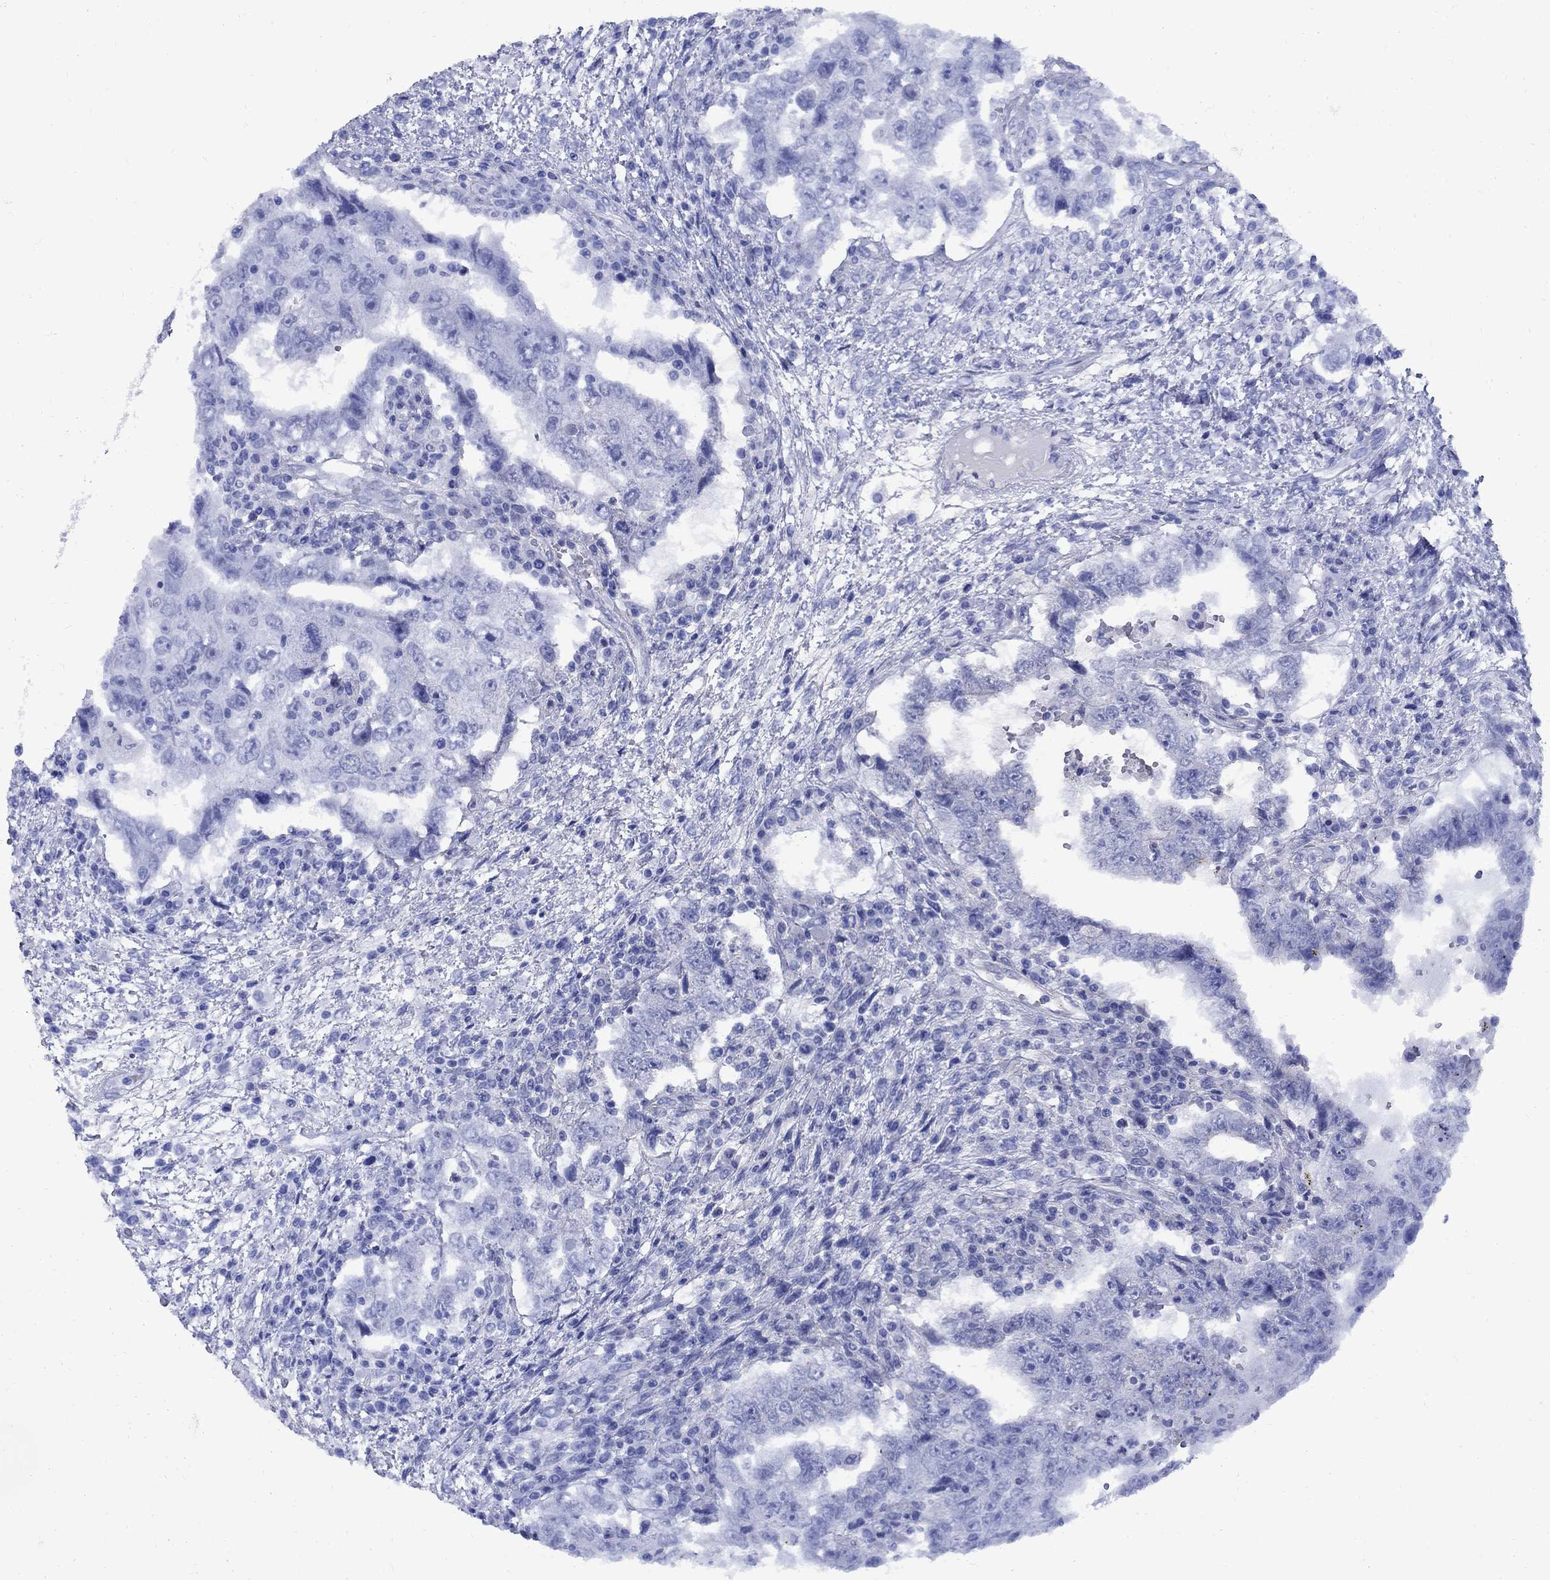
{"staining": {"intensity": "negative", "quantity": "none", "location": "none"}, "tissue": "testis cancer", "cell_type": "Tumor cells", "image_type": "cancer", "snomed": [{"axis": "morphology", "description": "Carcinoma, Embryonal, NOS"}, {"axis": "topography", "description": "Testis"}], "caption": "Testis cancer stained for a protein using IHC shows no staining tumor cells.", "gene": "SMCP", "patient": {"sex": "male", "age": 26}}